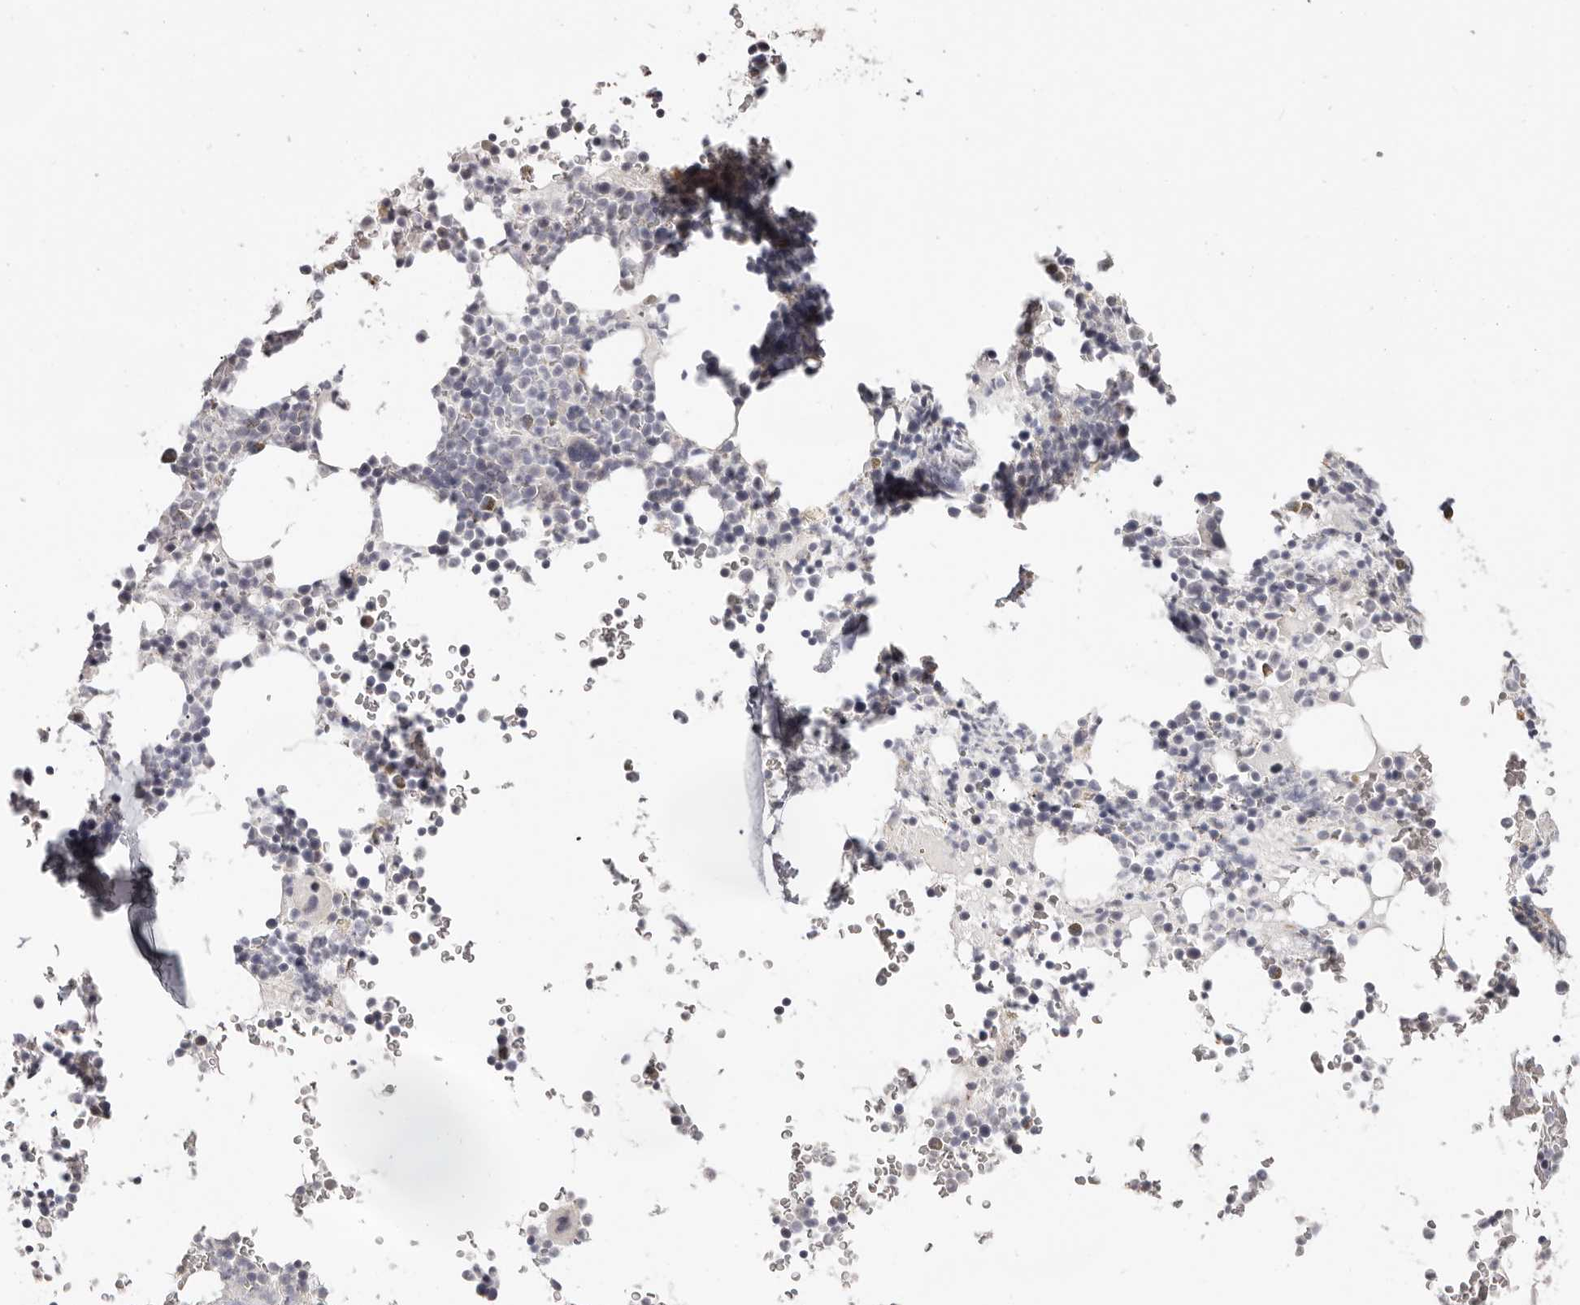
{"staining": {"intensity": "negative", "quantity": "none", "location": "none"}, "tissue": "bone marrow", "cell_type": "Hematopoietic cells", "image_type": "normal", "snomed": [{"axis": "morphology", "description": "Normal tissue, NOS"}, {"axis": "topography", "description": "Bone marrow"}], "caption": "DAB immunohistochemical staining of normal human bone marrow demonstrates no significant expression in hematopoietic cells.", "gene": "PCDHB6", "patient": {"sex": "male", "age": 58}}